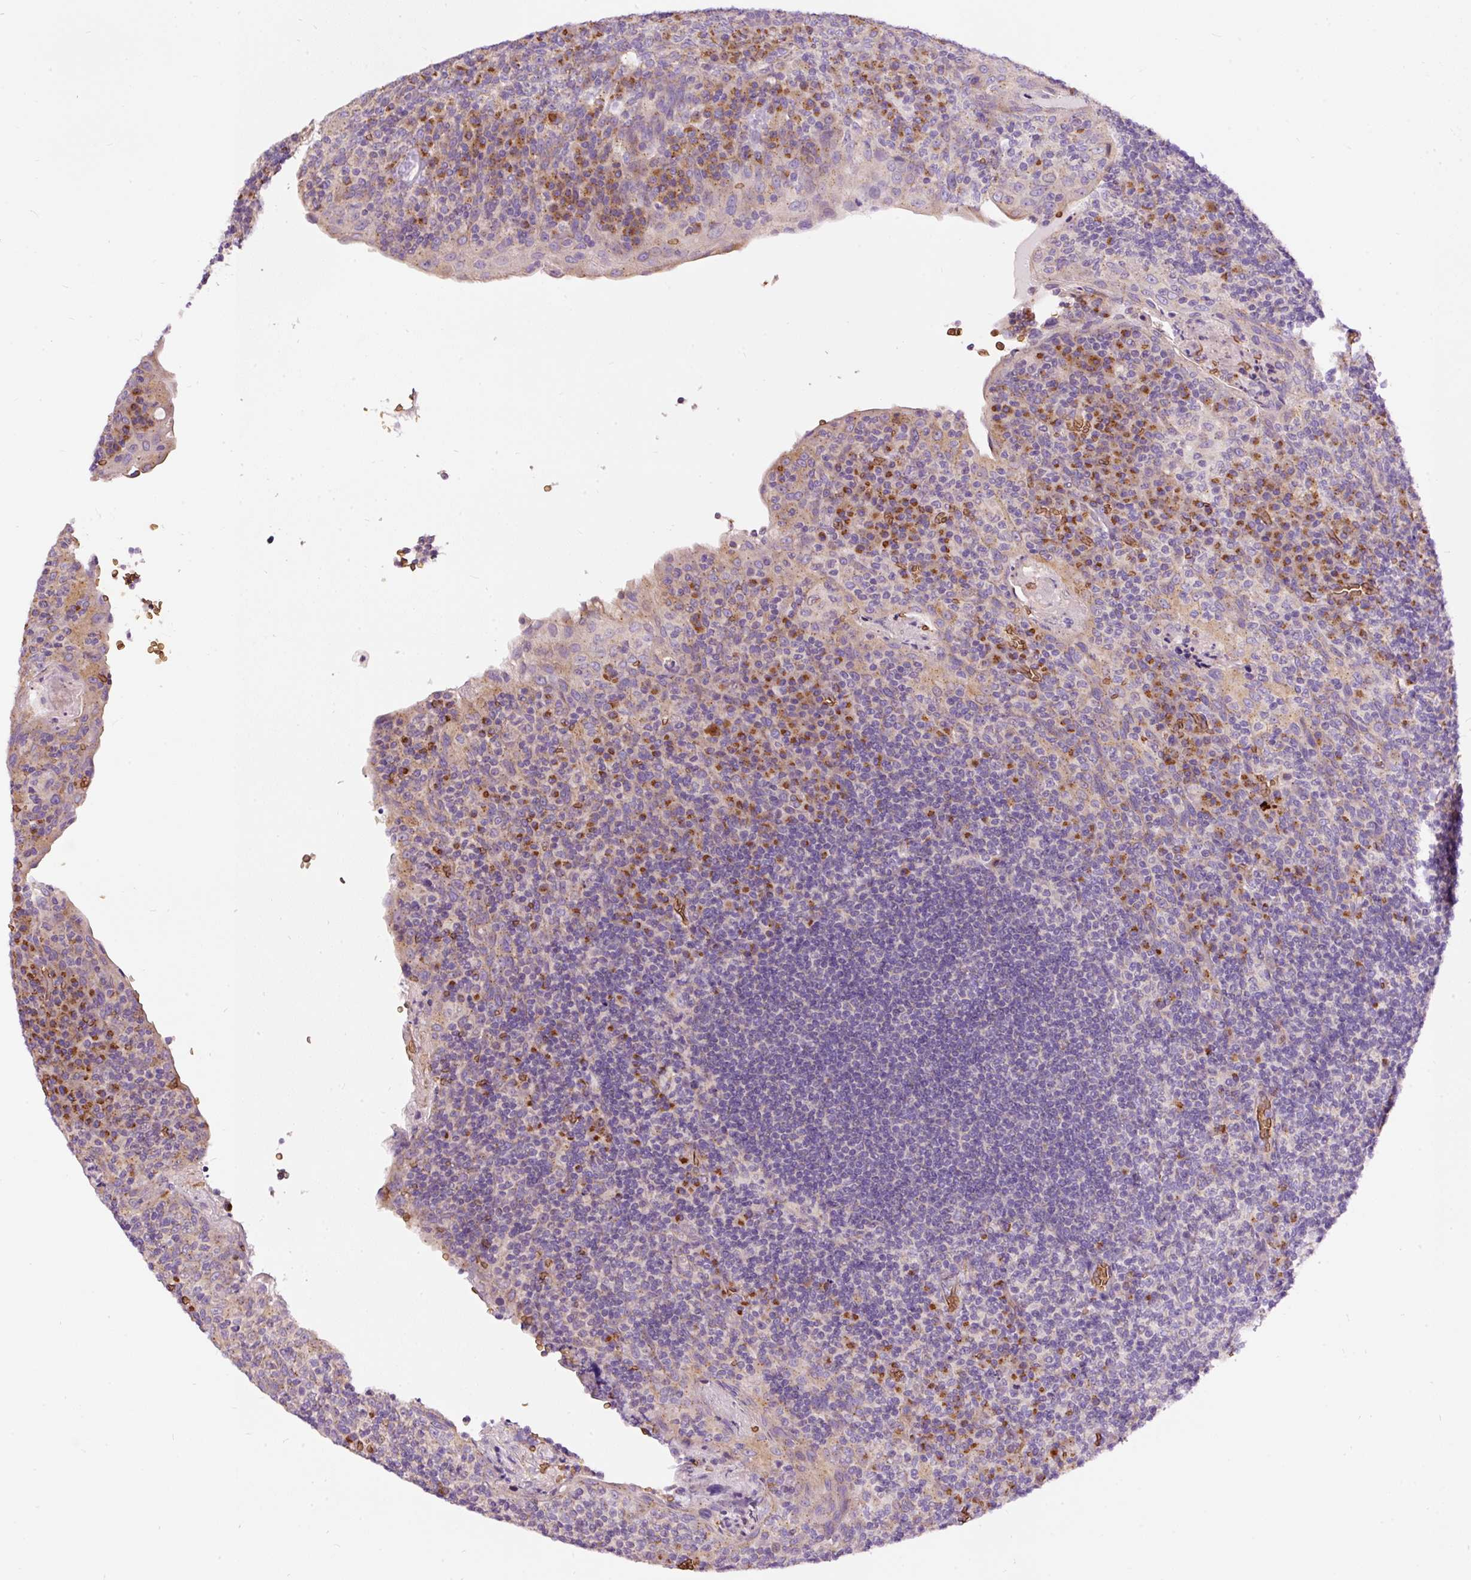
{"staining": {"intensity": "strong", "quantity": "<25%", "location": "cytoplasmic/membranous"}, "tissue": "tonsil", "cell_type": "Germinal center cells", "image_type": "normal", "snomed": [{"axis": "morphology", "description": "Normal tissue, NOS"}, {"axis": "topography", "description": "Tonsil"}], "caption": "Brown immunohistochemical staining in normal human tonsil displays strong cytoplasmic/membranous expression in approximately <25% of germinal center cells.", "gene": "PRRC2A", "patient": {"sex": "male", "age": 17}}